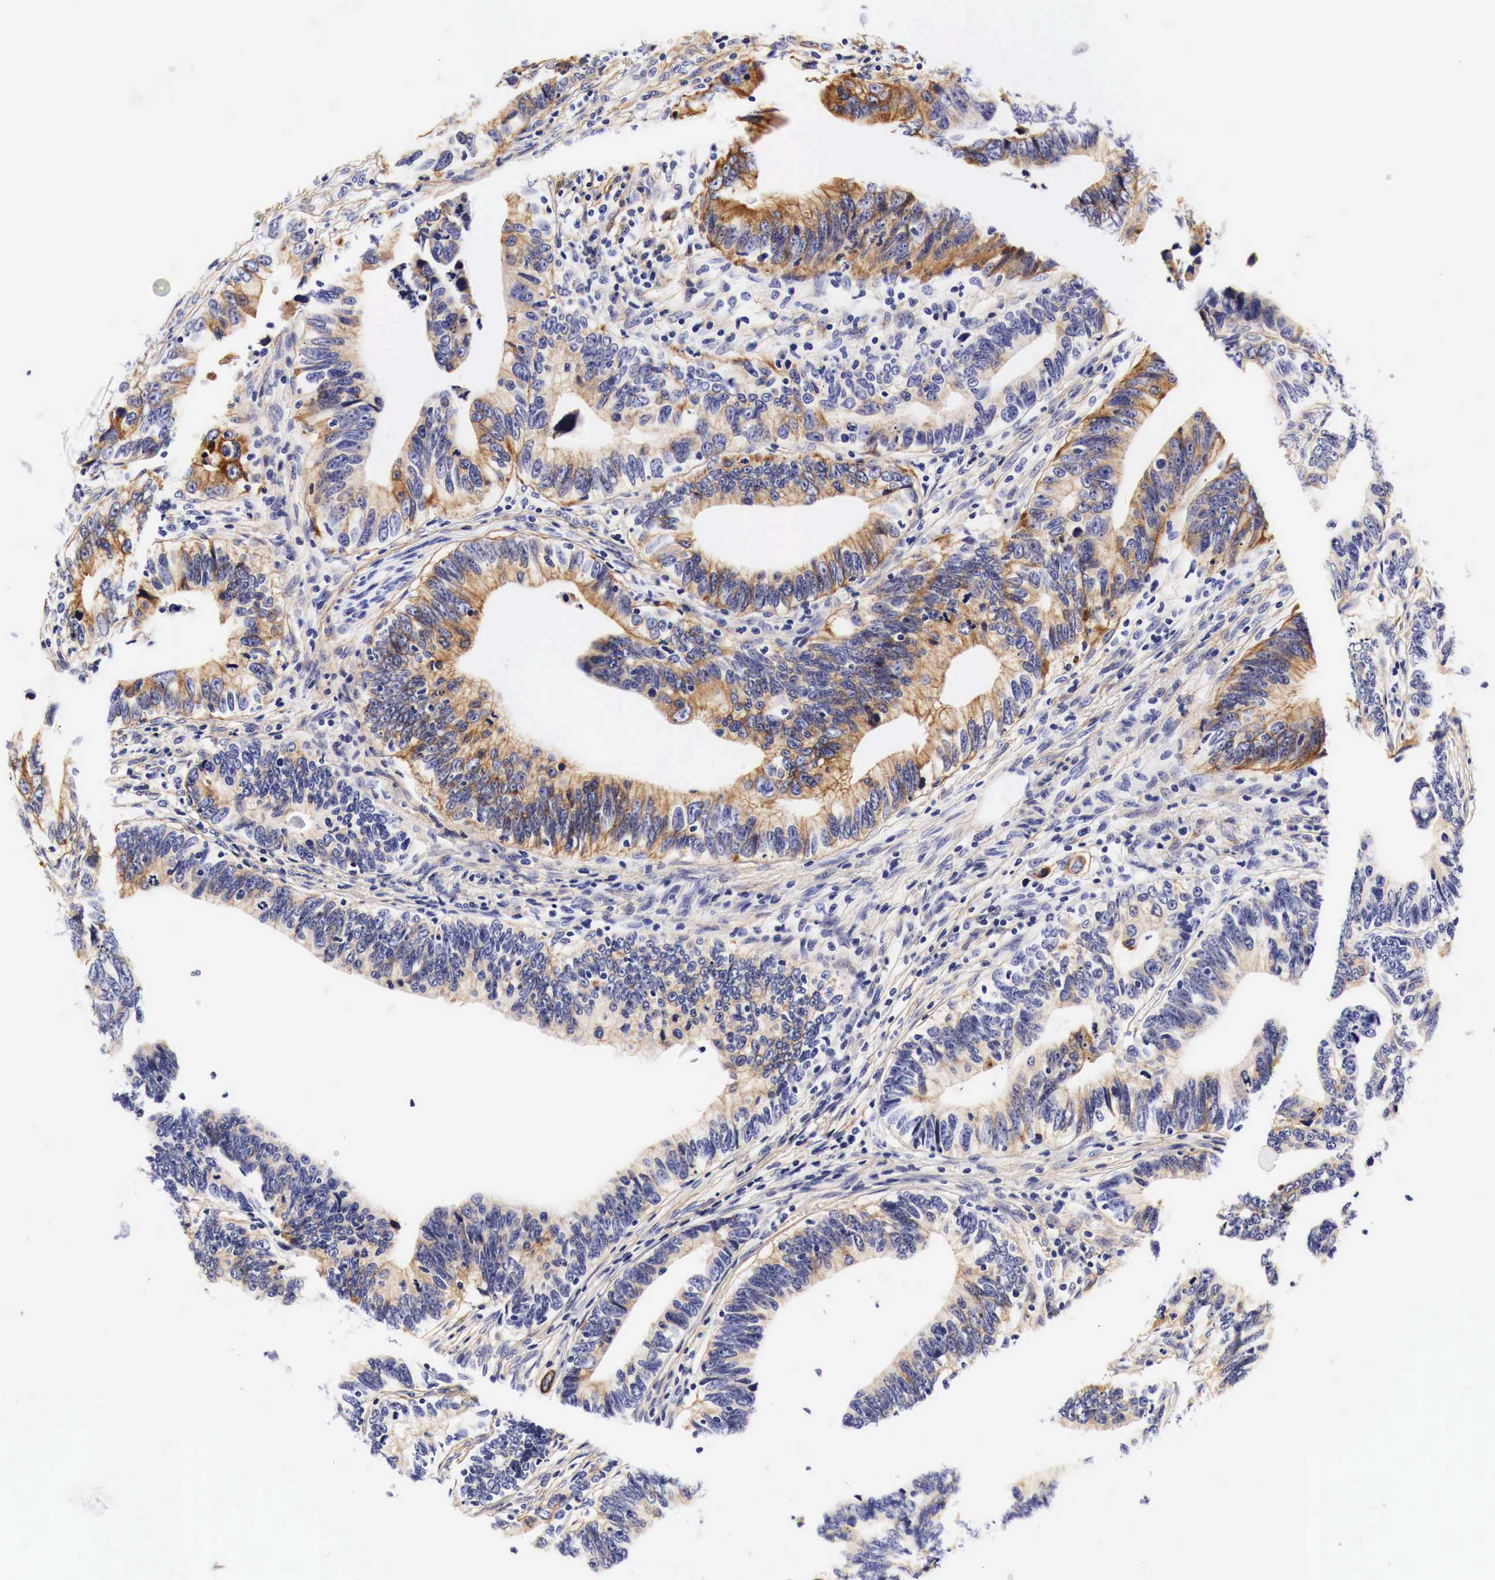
{"staining": {"intensity": "weak", "quantity": "25%-75%", "location": "cytoplasmic/membranous"}, "tissue": "colorectal cancer", "cell_type": "Tumor cells", "image_type": "cancer", "snomed": [{"axis": "morphology", "description": "Adenocarcinoma, NOS"}, {"axis": "topography", "description": "Colon"}], "caption": "A low amount of weak cytoplasmic/membranous staining is identified in about 25%-75% of tumor cells in adenocarcinoma (colorectal) tissue.", "gene": "EGFR", "patient": {"sex": "female", "age": 78}}